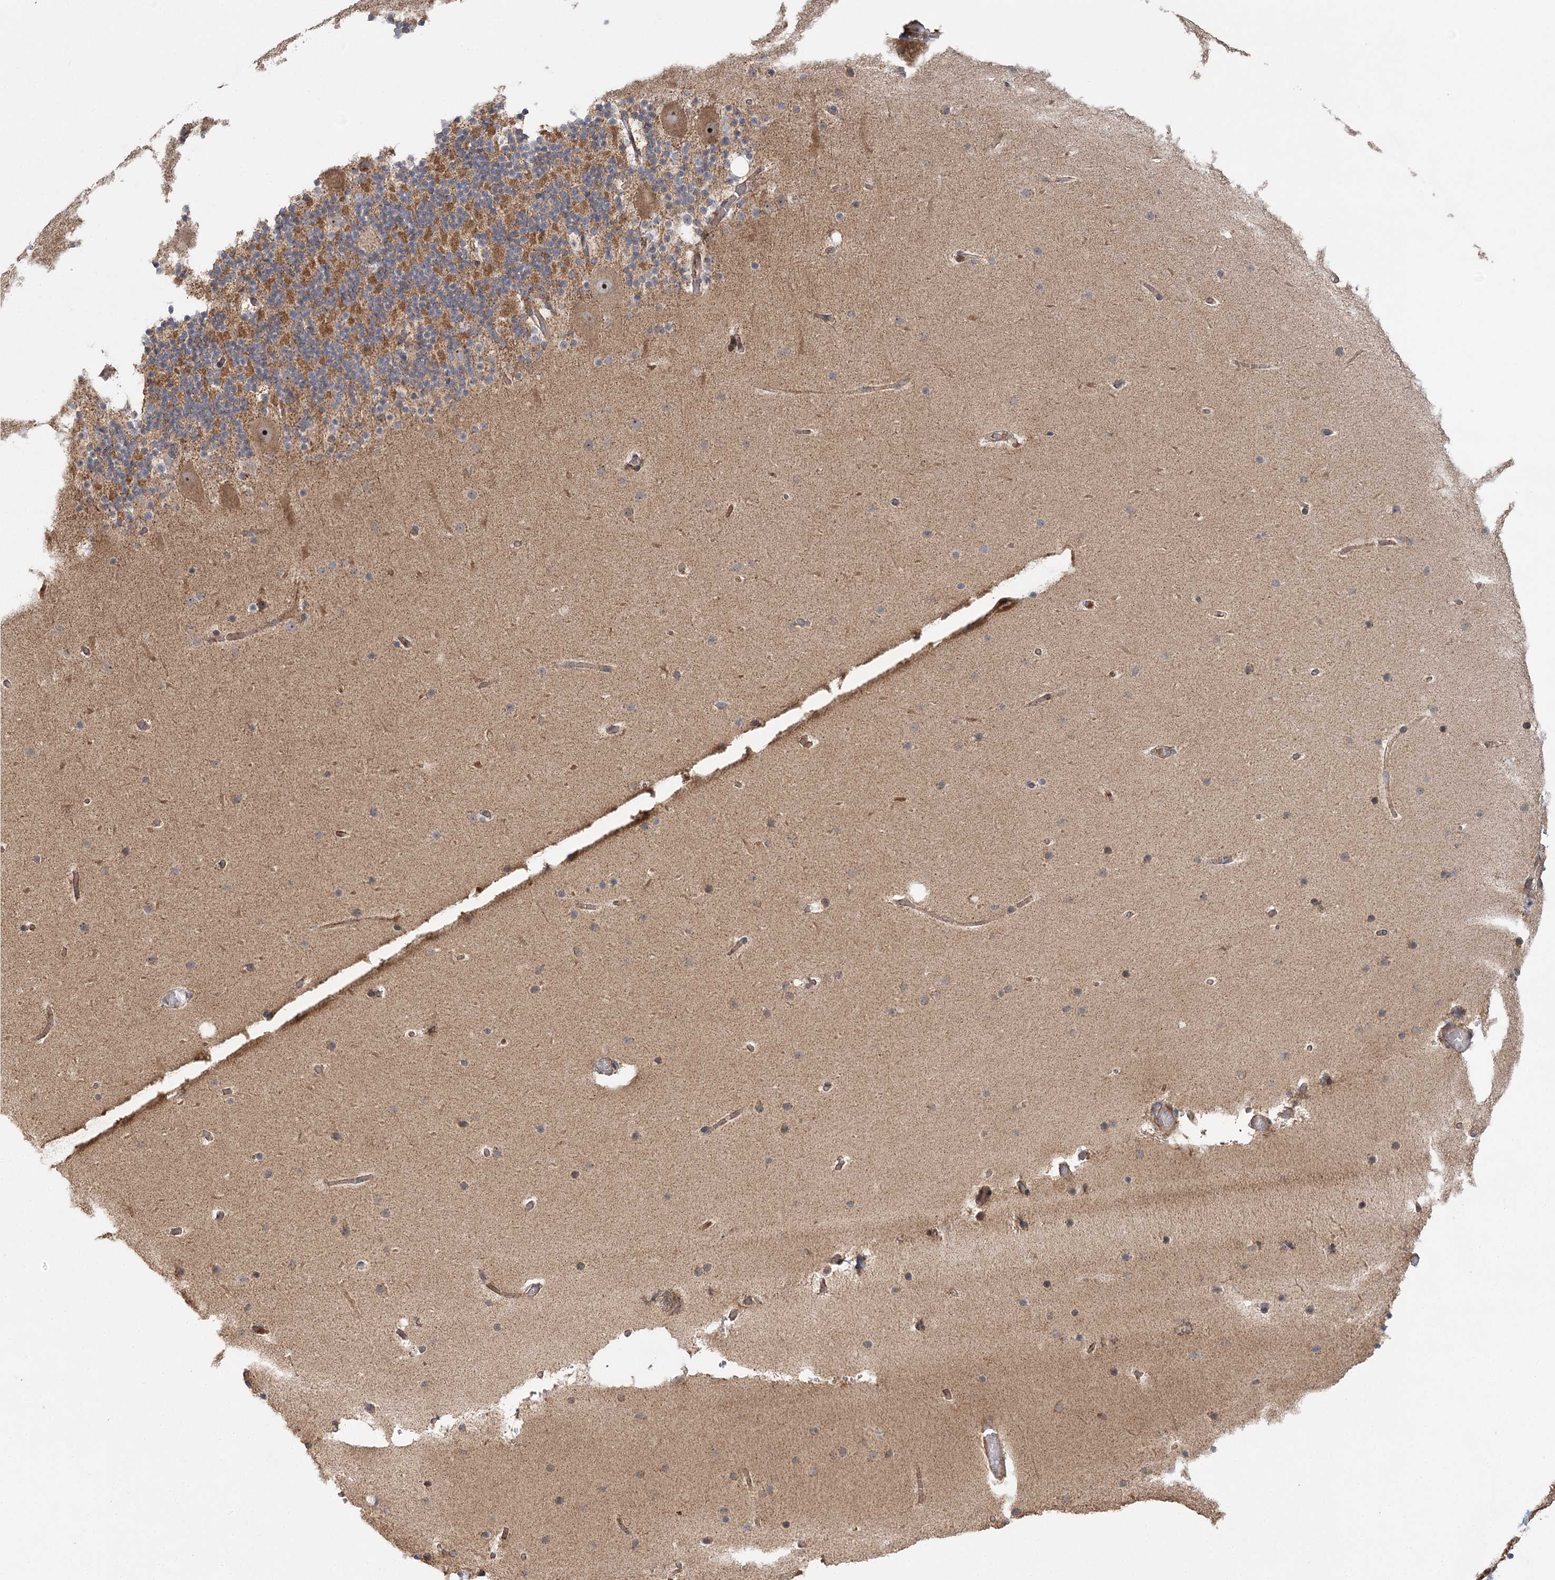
{"staining": {"intensity": "moderate", "quantity": "25%-75%", "location": "cytoplasmic/membranous"}, "tissue": "cerebellum", "cell_type": "Cells in granular layer", "image_type": "normal", "snomed": [{"axis": "morphology", "description": "Normal tissue, NOS"}, {"axis": "topography", "description": "Cerebellum"}], "caption": "Protein expression analysis of normal cerebellum exhibits moderate cytoplasmic/membranous positivity in approximately 25%-75% of cells in granular layer. The staining was performed using DAB (3,3'-diaminobenzidine), with brown indicating positive protein expression. Nuclei are stained blue with hematoxylin.", "gene": "ENSG00000273217", "patient": {"sex": "male", "age": 57}}